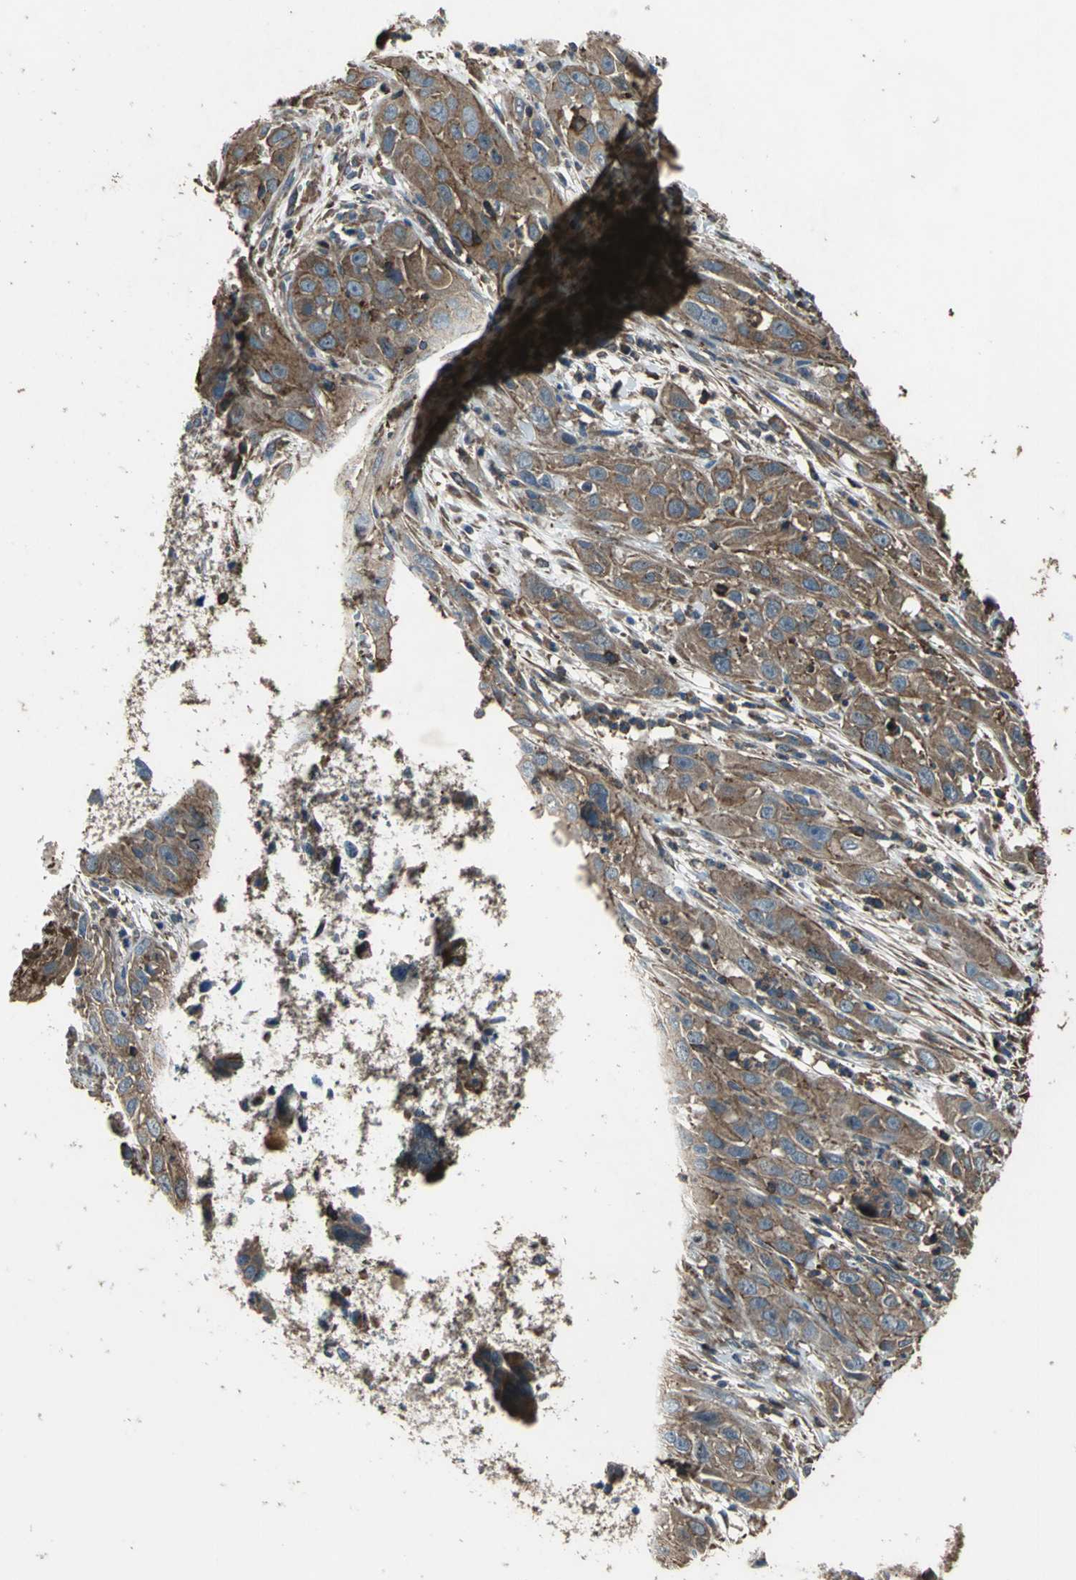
{"staining": {"intensity": "strong", "quantity": ">75%", "location": "cytoplasmic/membranous"}, "tissue": "cervical cancer", "cell_type": "Tumor cells", "image_type": "cancer", "snomed": [{"axis": "morphology", "description": "Squamous cell carcinoma, NOS"}, {"axis": "topography", "description": "Cervix"}], "caption": "A histopathology image of squamous cell carcinoma (cervical) stained for a protein exhibits strong cytoplasmic/membranous brown staining in tumor cells.", "gene": "PARVA", "patient": {"sex": "female", "age": 32}}